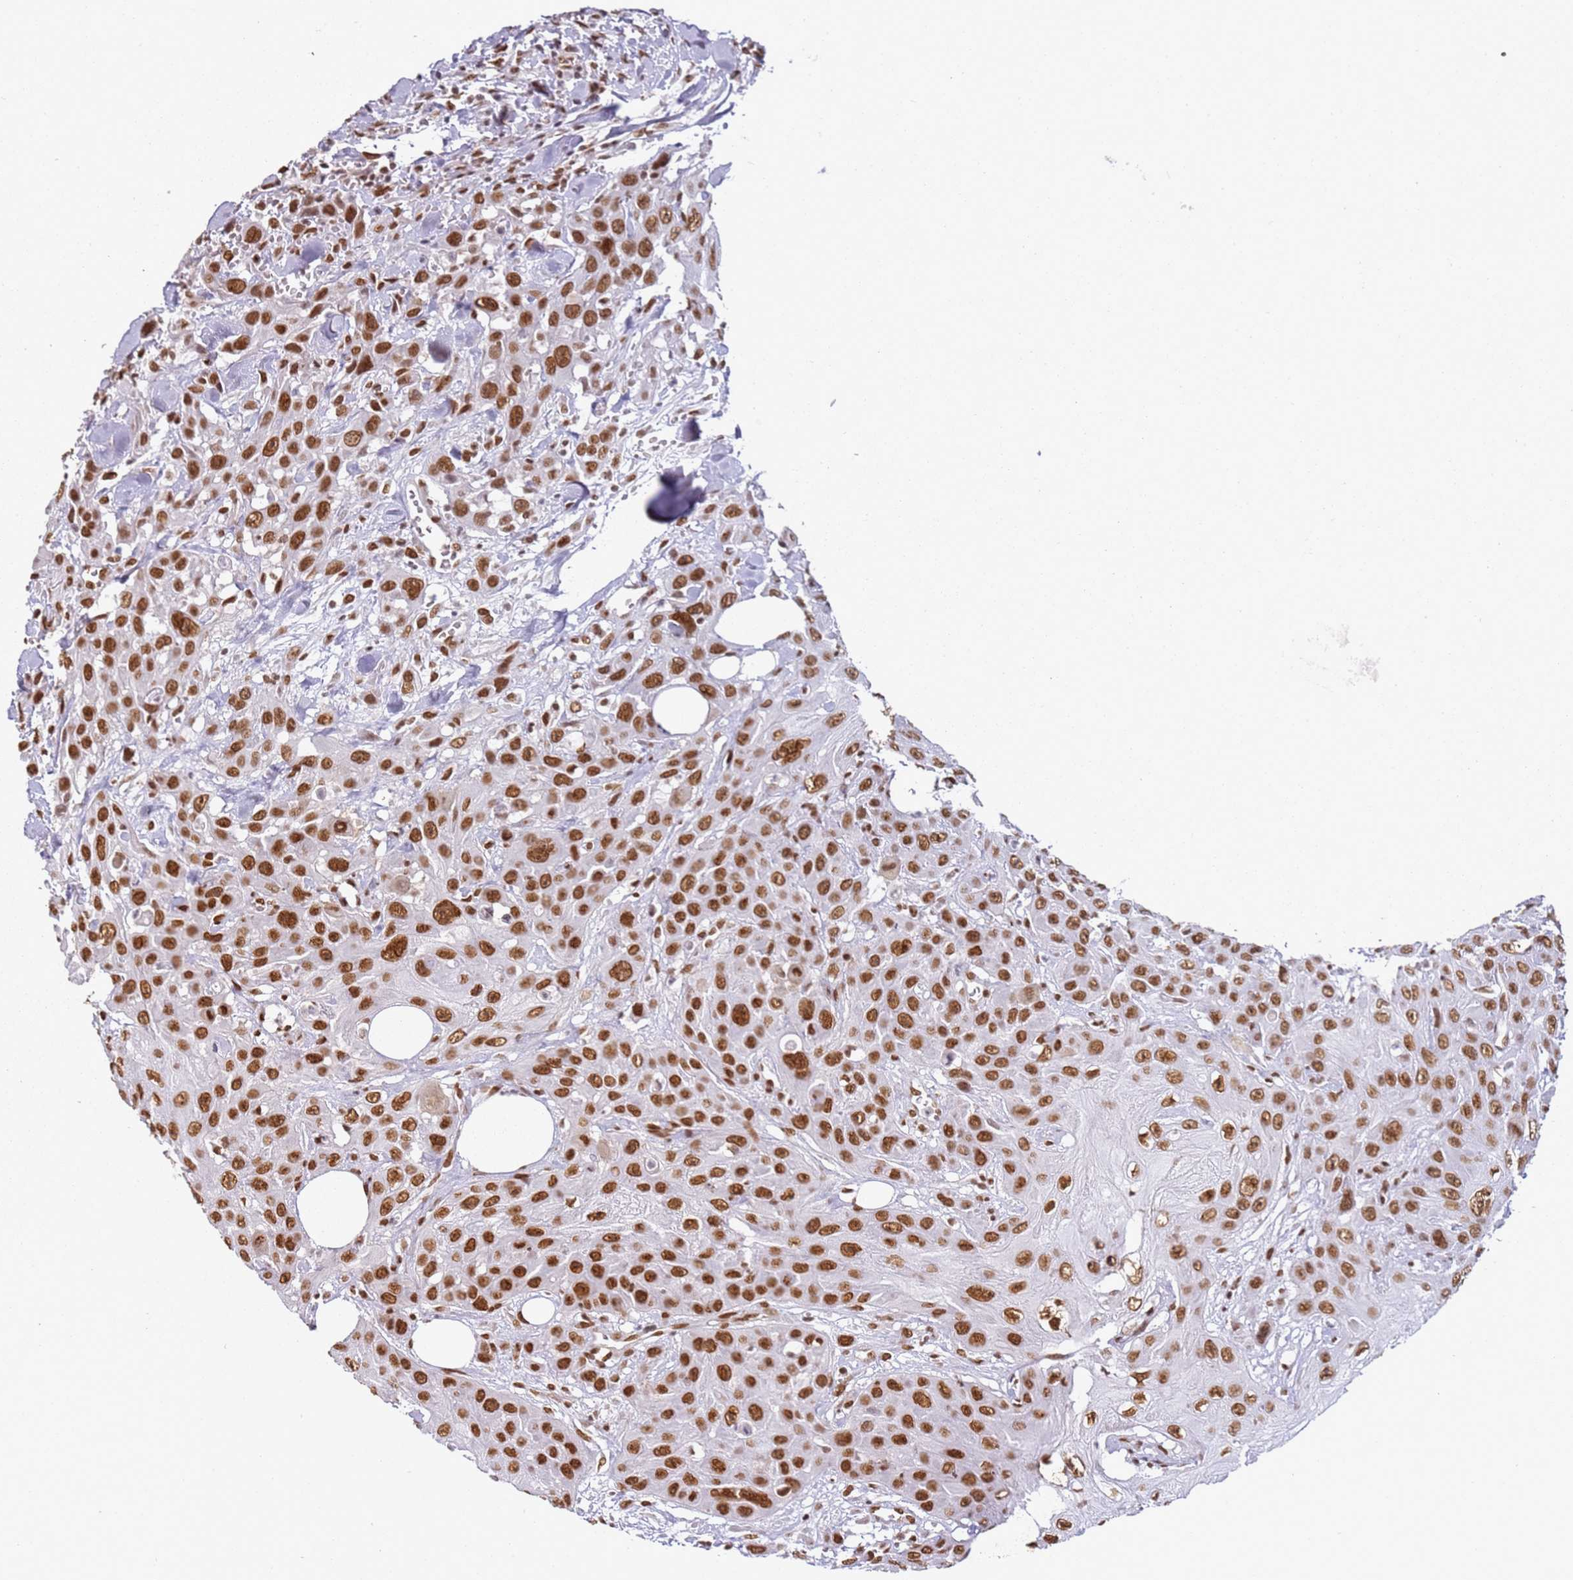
{"staining": {"intensity": "strong", "quantity": ">75%", "location": "nuclear"}, "tissue": "head and neck cancer", "cell_type": "Tumor cells", "image_type": "cancer", "snomed": [{"axis": "morphology", "description": "Squamous cell carcinoma, NOS"}, {"axis": "topography", "description": "Head-Neck"}], "caption": "The photomicrograph reveals staining of head and neck cancer (squamous cell carcinoma), revealing strong nuclear protein positivity (brown color) within tumor cells.", "gene": "TENT4A", "patient": {"sex": "male", "age": 81}}